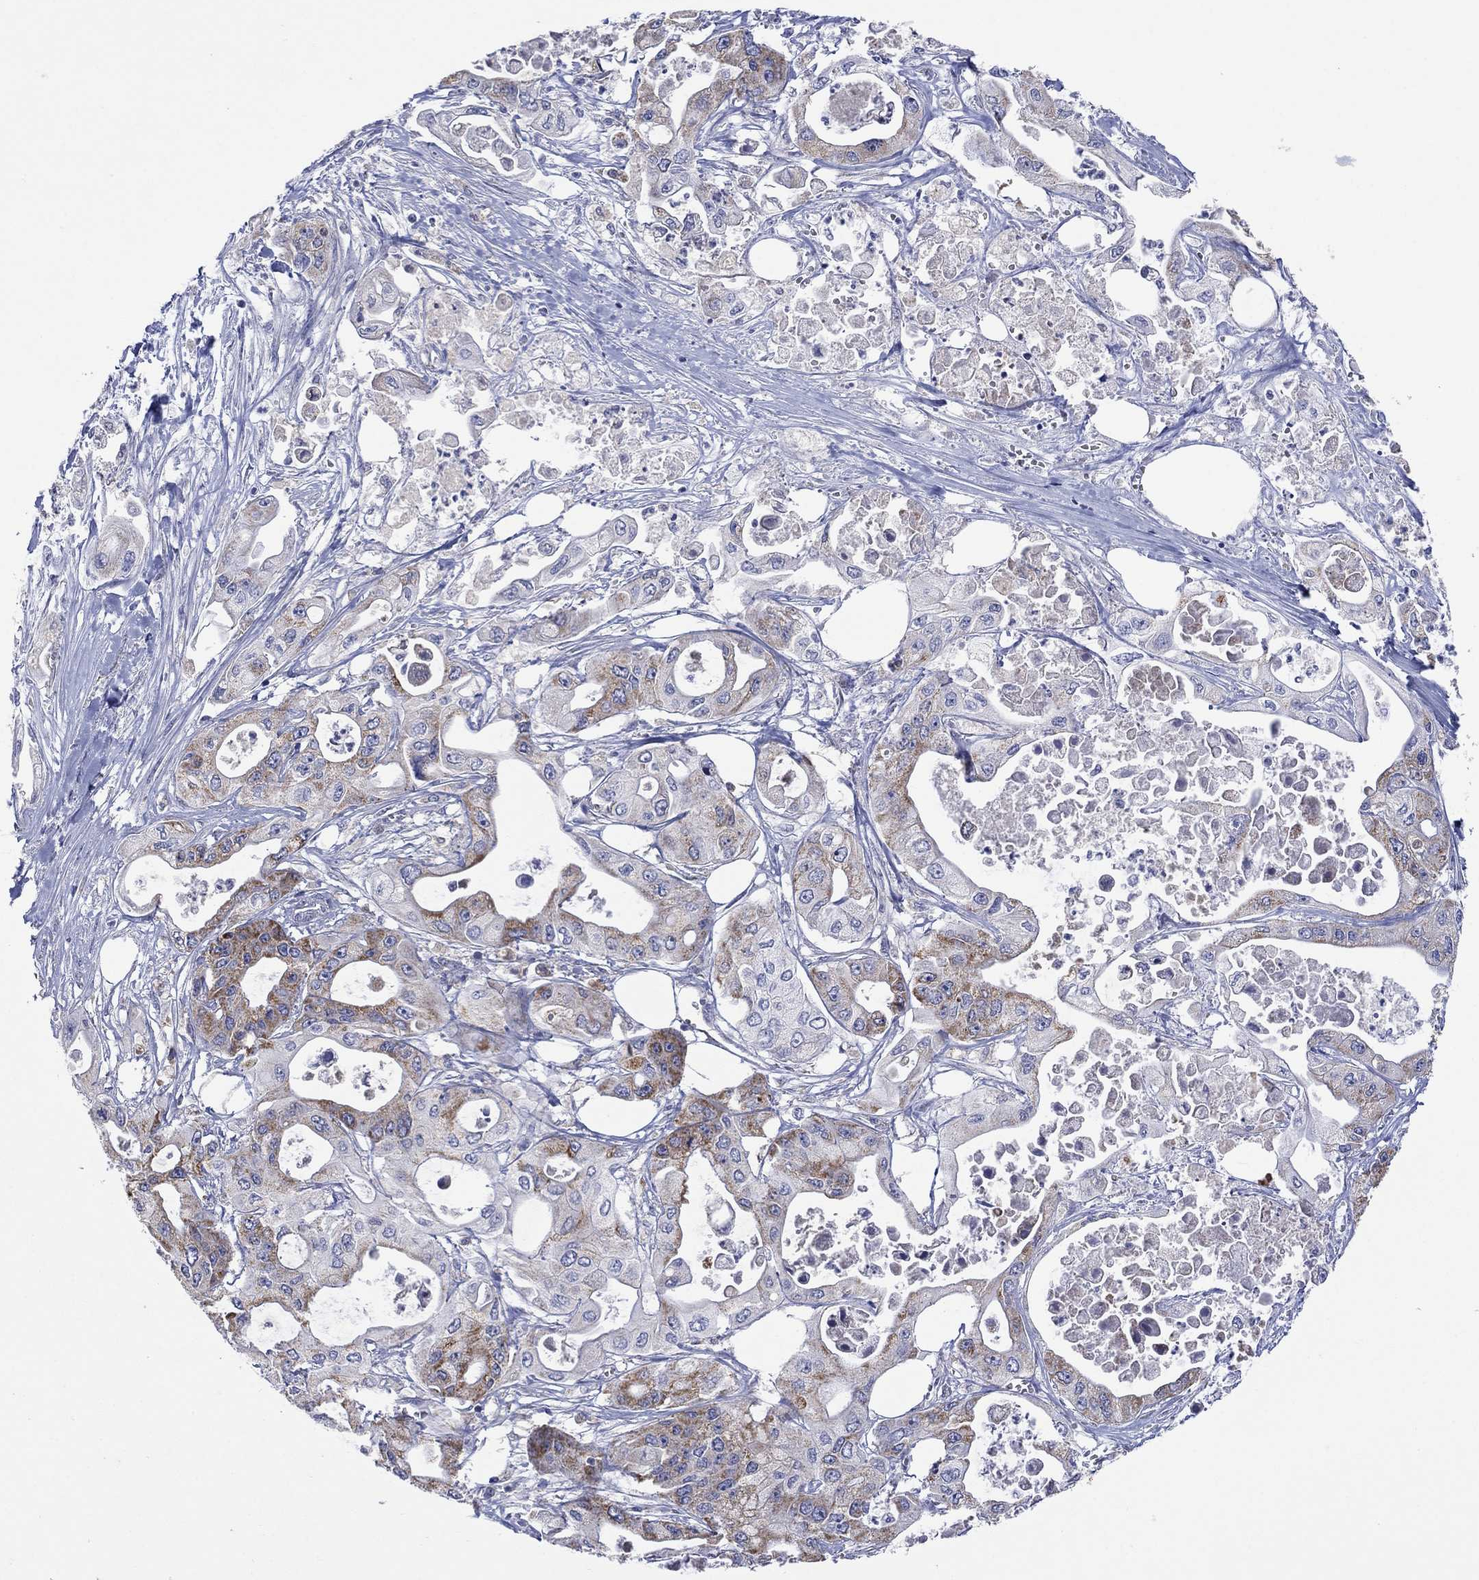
{"staining": {"intensity": "strong", "quantity": "25%-75%", "location": "cytoplasmic/membranous"}, "tissue": "pancreatic cancer", "cell_type": "Tumor cells", "image_type": "cancer", "snomed": [{"axis": "morphology", "description": "Adenocarcinoma, NOS"}, {"axis": "topography", "description": "Pancreas"}], "caption": "A photomicrograph of pancreatic cancer stained for a protein reveals strong cytoplasmic/membranous brown staining in tumor cells. Immunohistochemistry (ihc) stains the protein in brown and the nuclei are stained blue.", "gene": "CLVS1", "patient": {"sex": "male", "age": 70}}